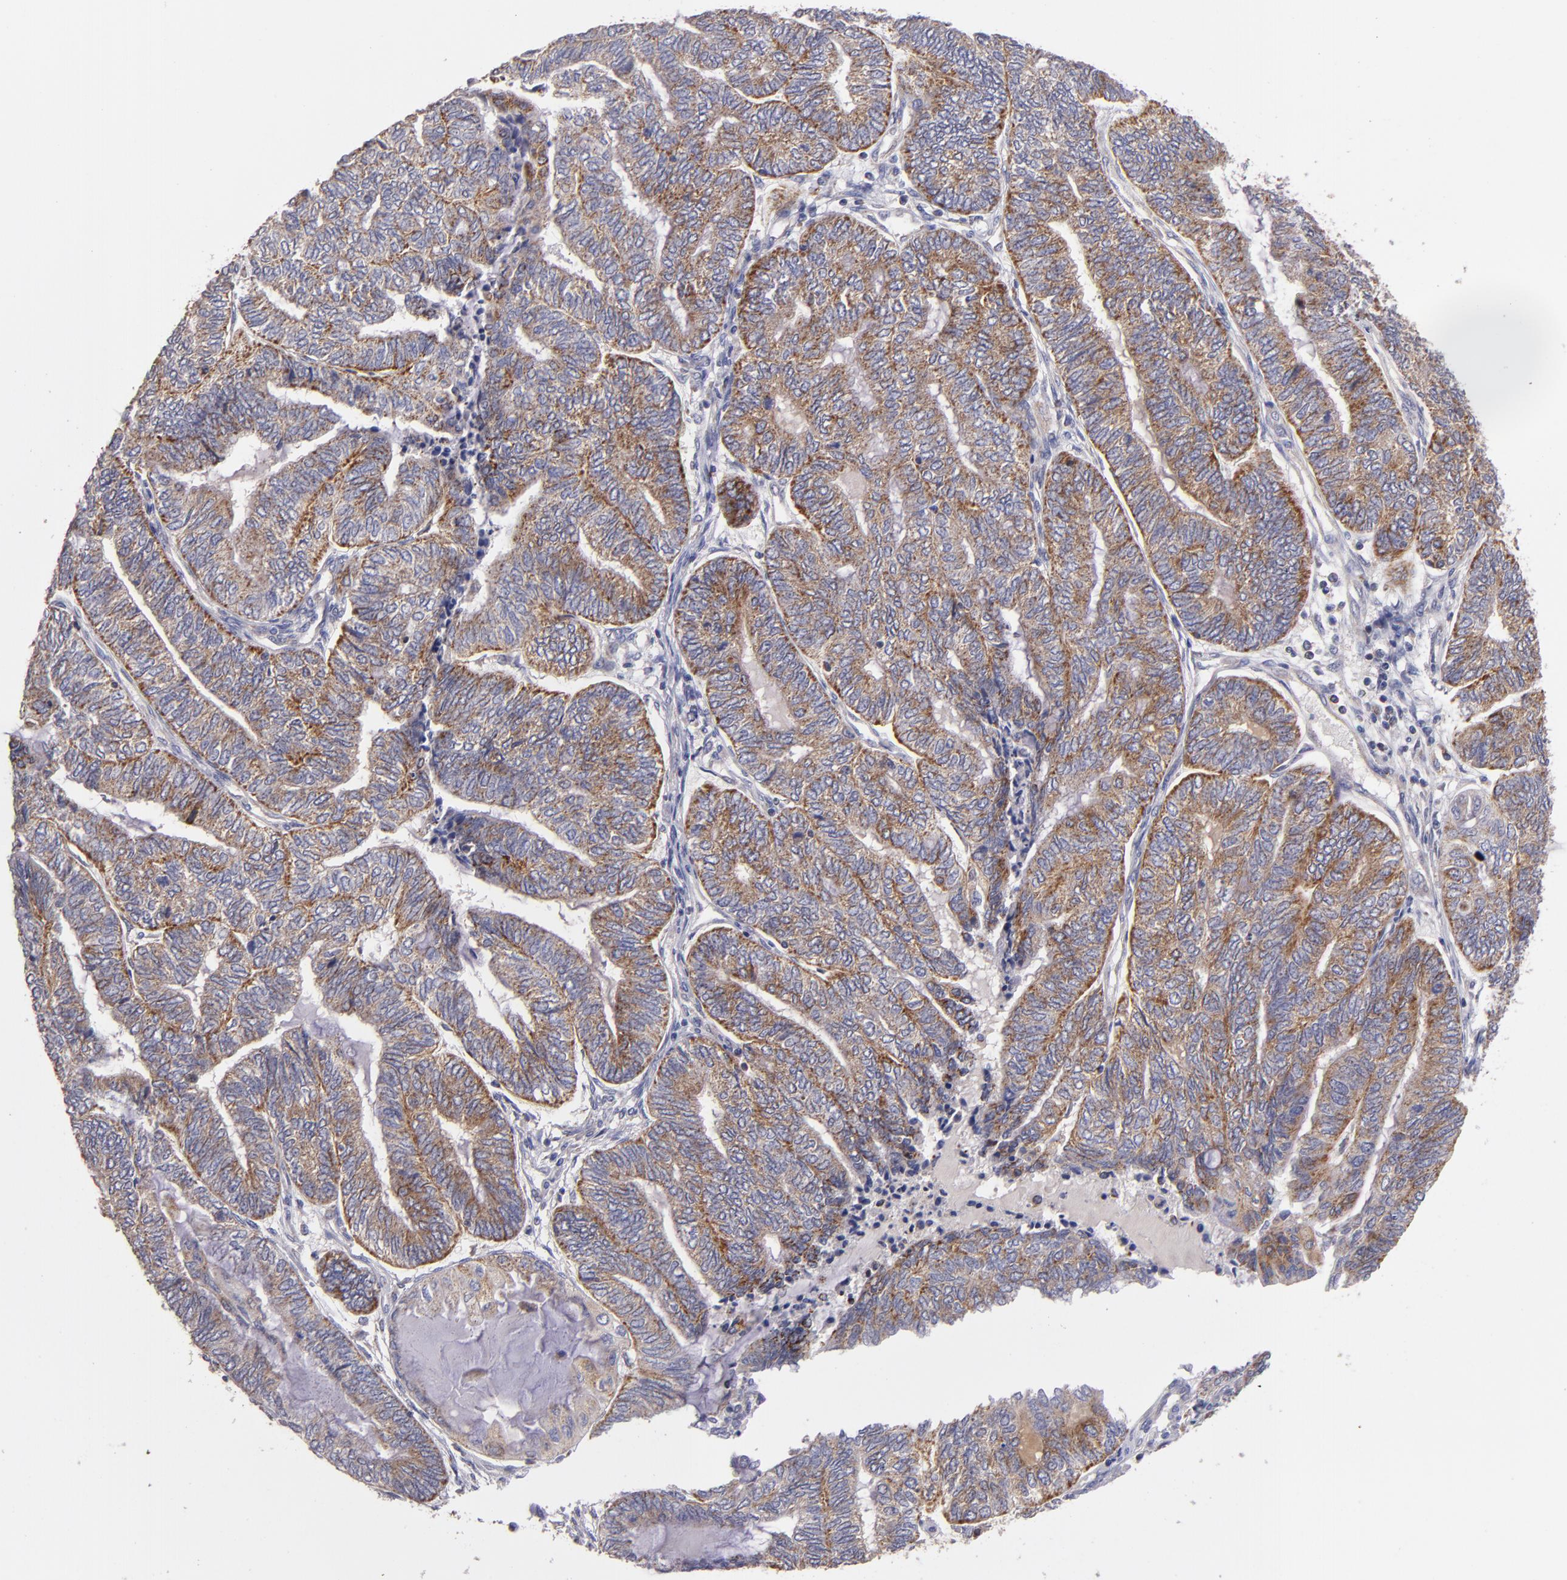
{"staining": {"intensity": "moderate", "quantity": ">75%", "location": "cytoplasmic/membranous"}, "tissue": "endometrial cancer", "cell_type": "Tumor cells", "image_type": "cancer", "snomed": [{"axis": "morphology", "description": "Adenocarcinoma, NOS"}, {"axis": "topography", "description": "Uterus"}, {"axis": "topography", "description": "Endometrium"}], "caption": "Adenocarcinoma (endometrial) was stained to show a protein in brown. There is medium levels of moderate cytoplasmic/membranous expression in about >75% of tumor cells. Nuclei are stained in blue.", "gene": "CLTA", "patient": {"sex": "female", "age": 70}}